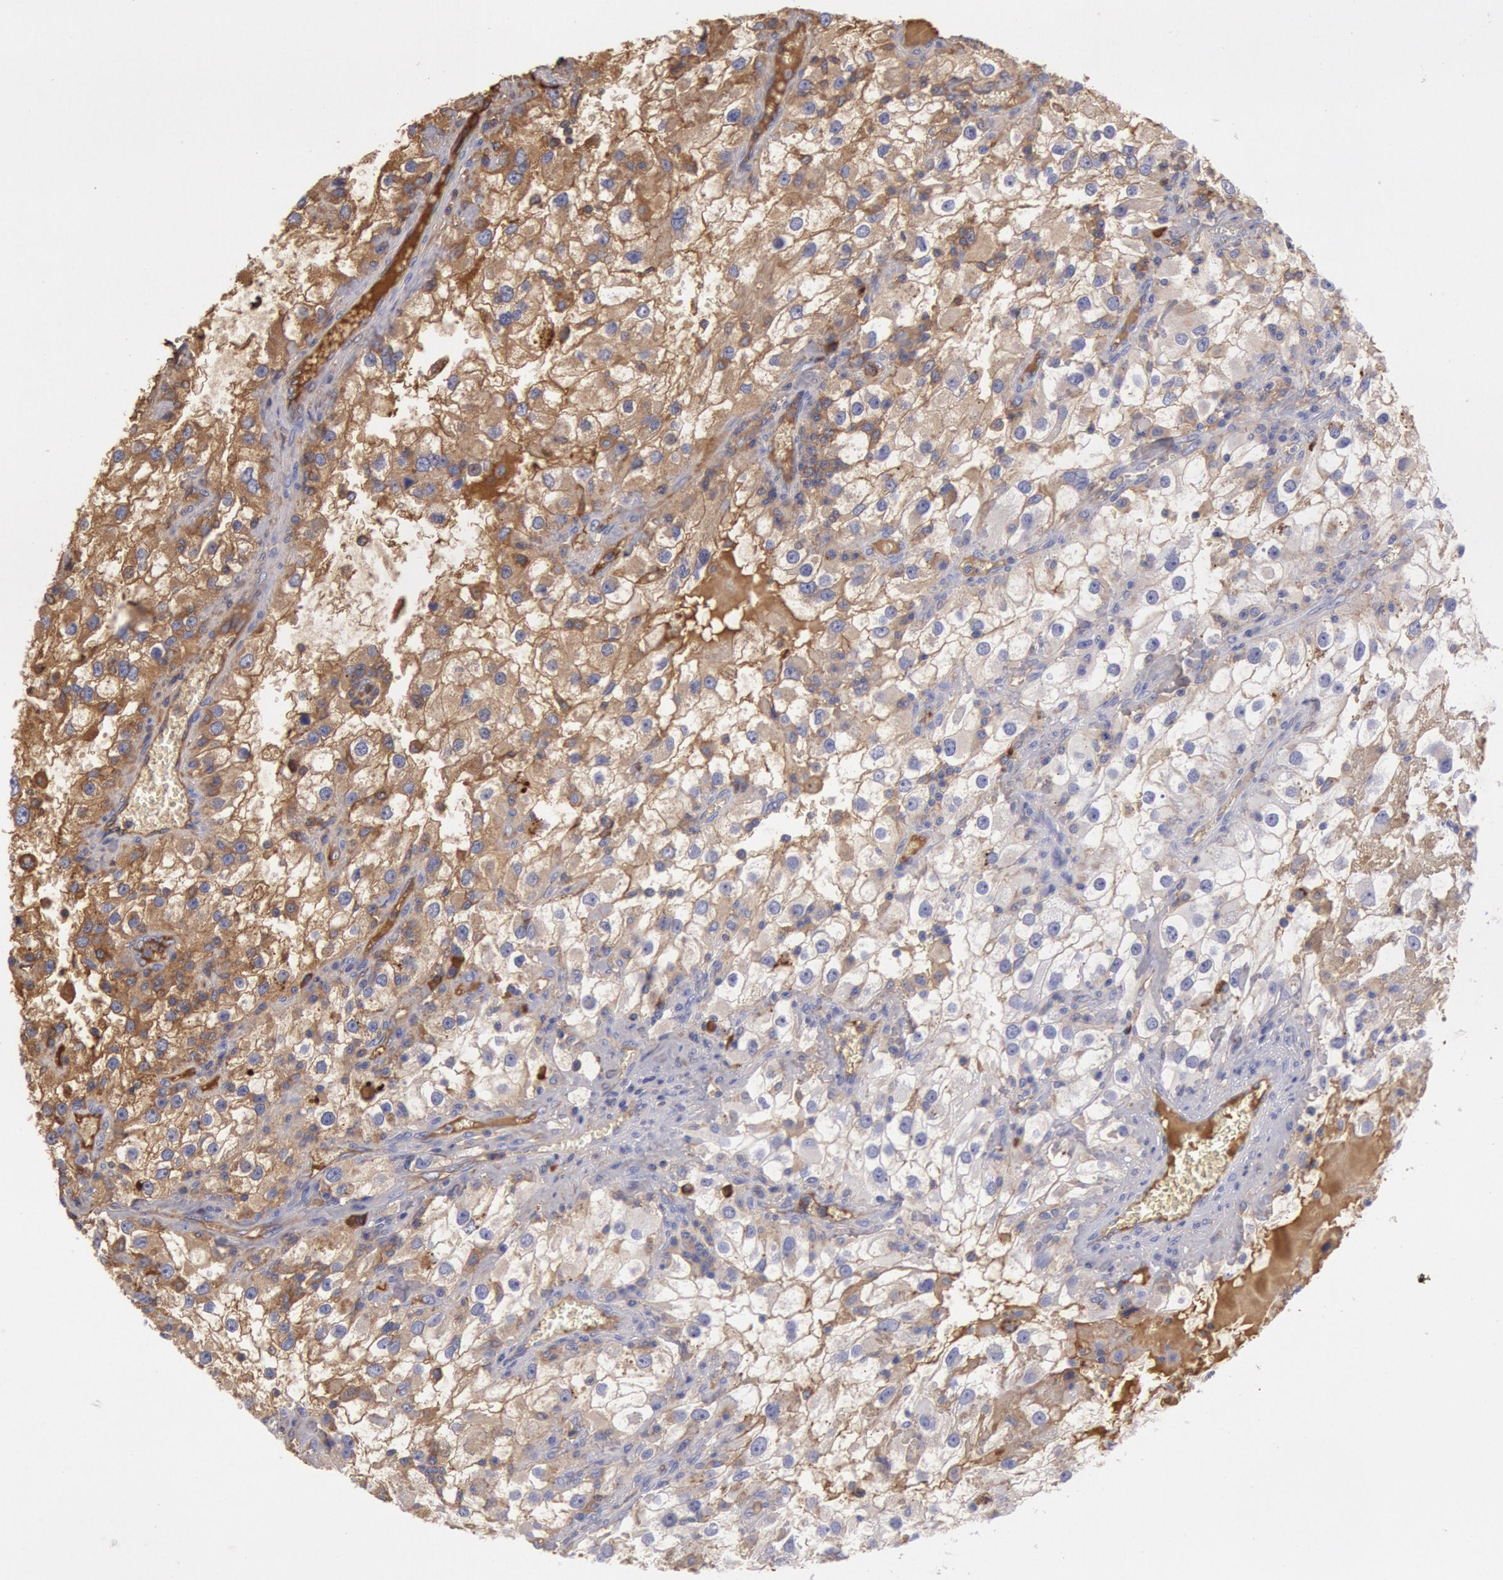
{"staining": {"intensity": "weak", "quantity": "25%-75%", "location": "cytoplasmic/membranous"}, "tissue": "renal cancer", "cell_type": "Tumor cells", "image_type": "cancer", "snomed": [{"axis": "morphology", "description": "Adenocarcinoma, NOS"}, {"axis": "topography", "description": "Kidney"}], "caption": "Immunohistochemical staining of adenocarcinoma (renal) exhibits low levels of weak cytoplasmic/membranous protein positivity in about 25%-75% of tumor cells.", "gene": "IGHG1", "patient": {"sex": "female", "age": 52}}